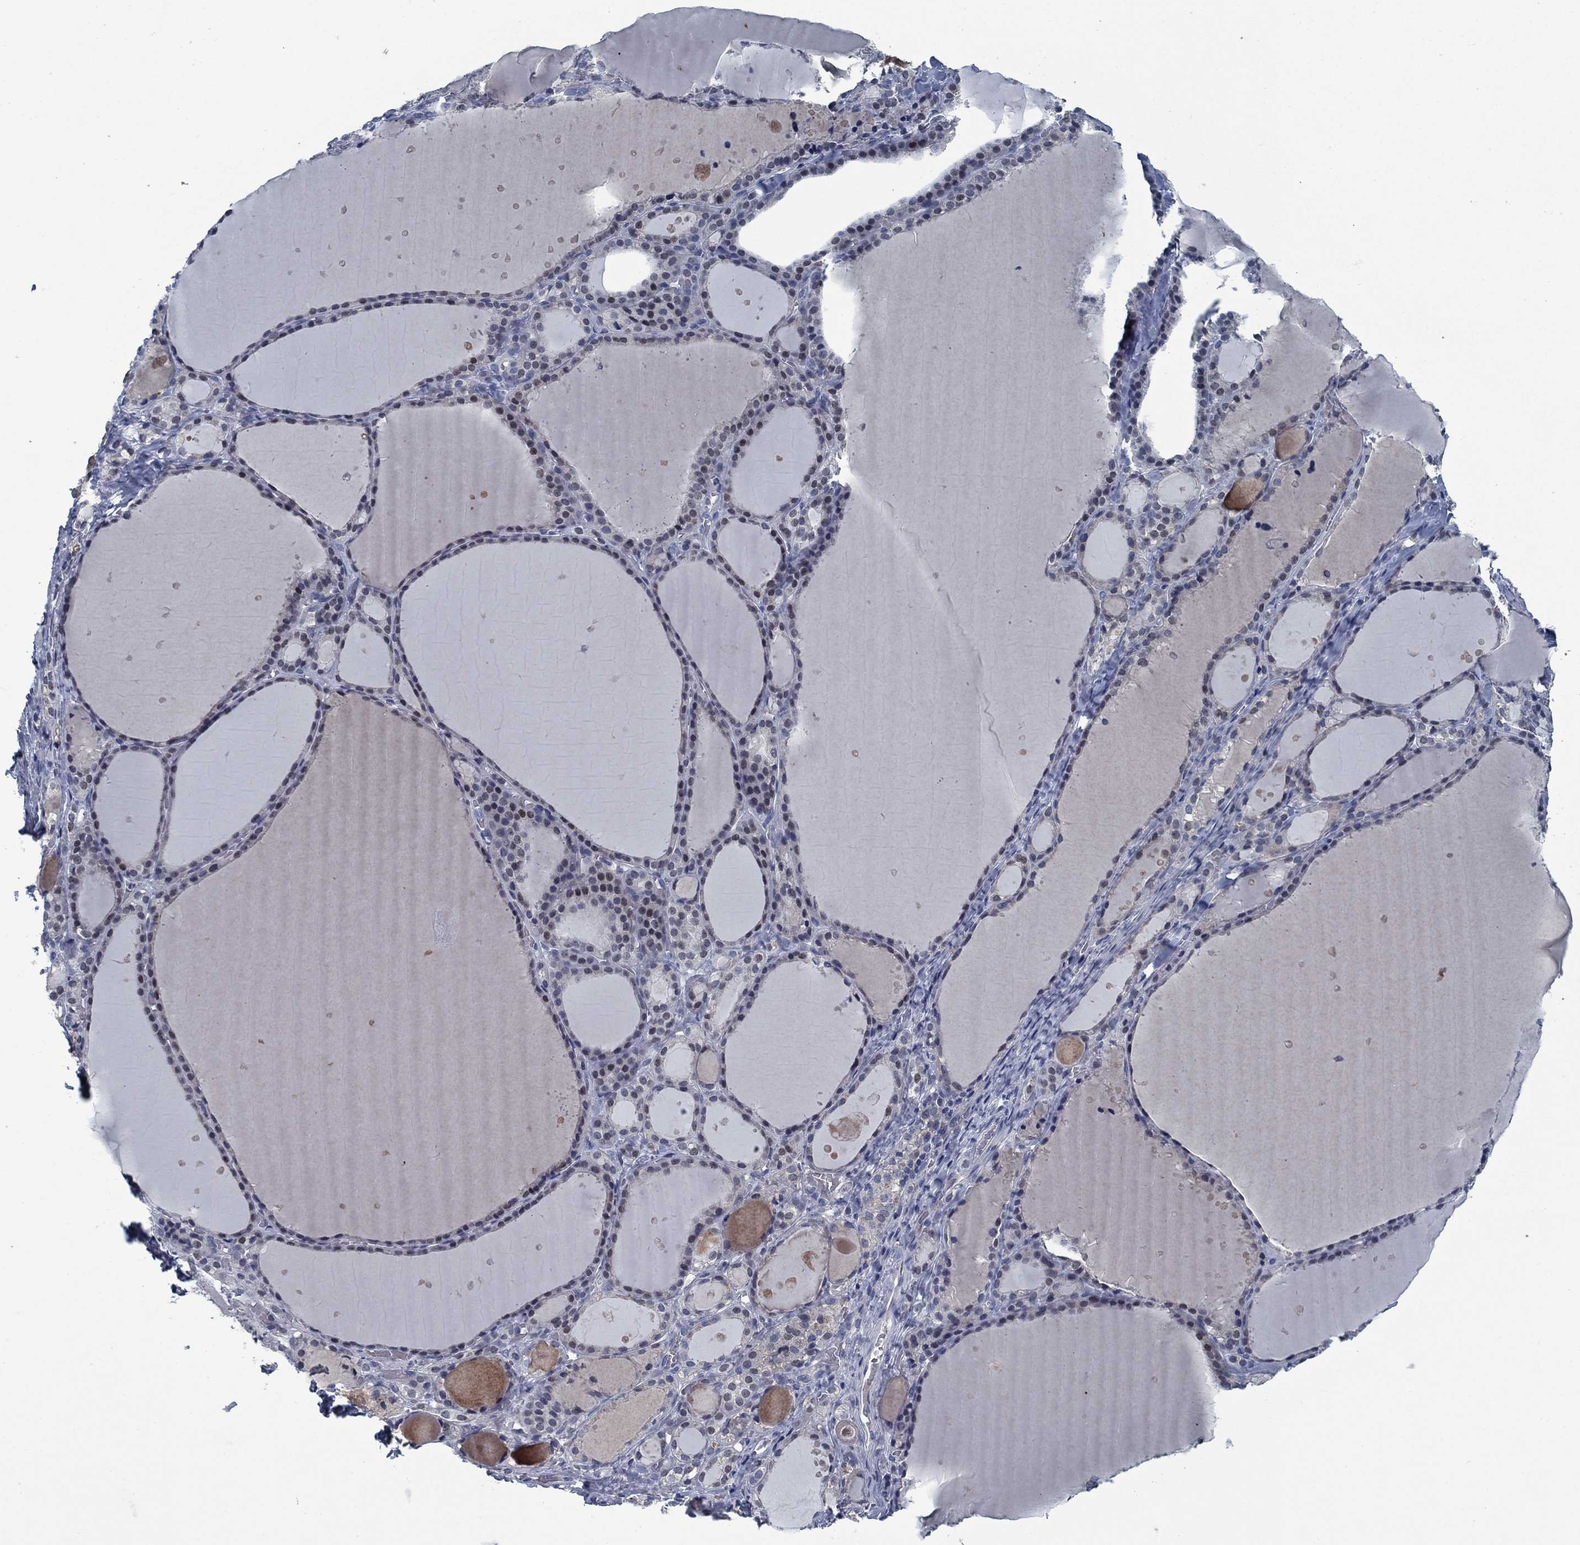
{"staining": {"intensity": "negative", "quantity": "none", "location": "none"}, "tissue": "thyroid gland", "cell_type": "Glandular cells", "image_type": "normal", "snomed": [{"axis": "morphology", "description": "Normal tissue, NOS"}, {"axis": "topography", "description": "Thyroid gland"}], "caption": "High power microscopy micrograph of an immunohistochemistry image of unremarkable thyroid gland, revealing no significant staining in glandular cells. (Immunohistochemistry (ihc), brightfield microscopy, high magnification).", "gene": "PNMA8A", "patient": {"sex": "male", "age": 68}}